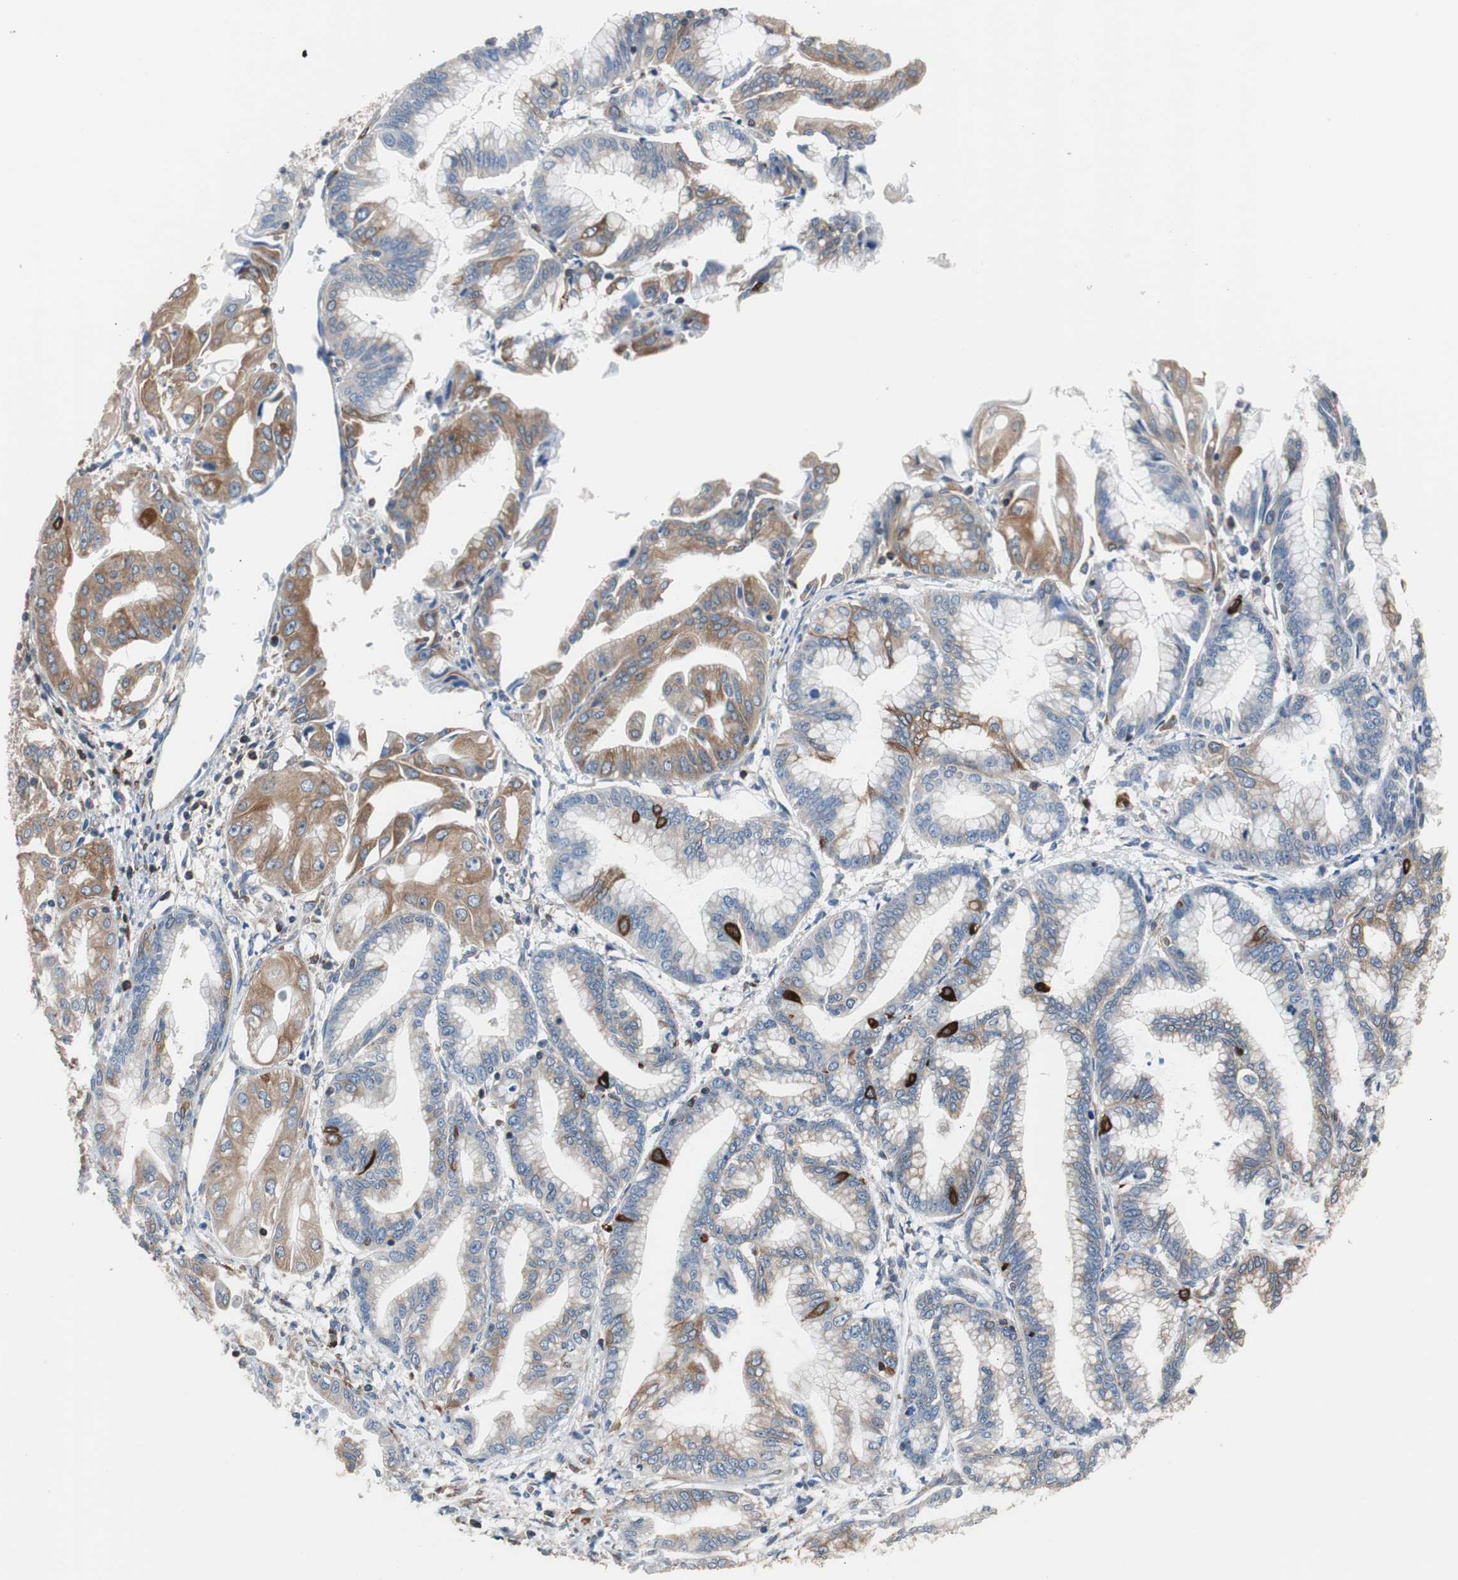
{"staining": {"intensity": "moderate", "quantity": "25%-75%", "location": "cytoplasmic/membranous"}, "tissue": "pancreatic cancer", "cell_type": "Tumor cells", "image_type": "cancer", "snomed": [{"axis": "morphology", "description": "Adenocarcinoma, NOS"}, {"axis": "topography", "description": "Pancreas"}], "caption": "Protein analysis of pancreatic cancer tissue reveals moderate cytoplasmic/membranous expression in approximately 25%-75% of tumor cells.", "gene": "PBXIP1", "patient": {"sex": "female", "age": 64}}